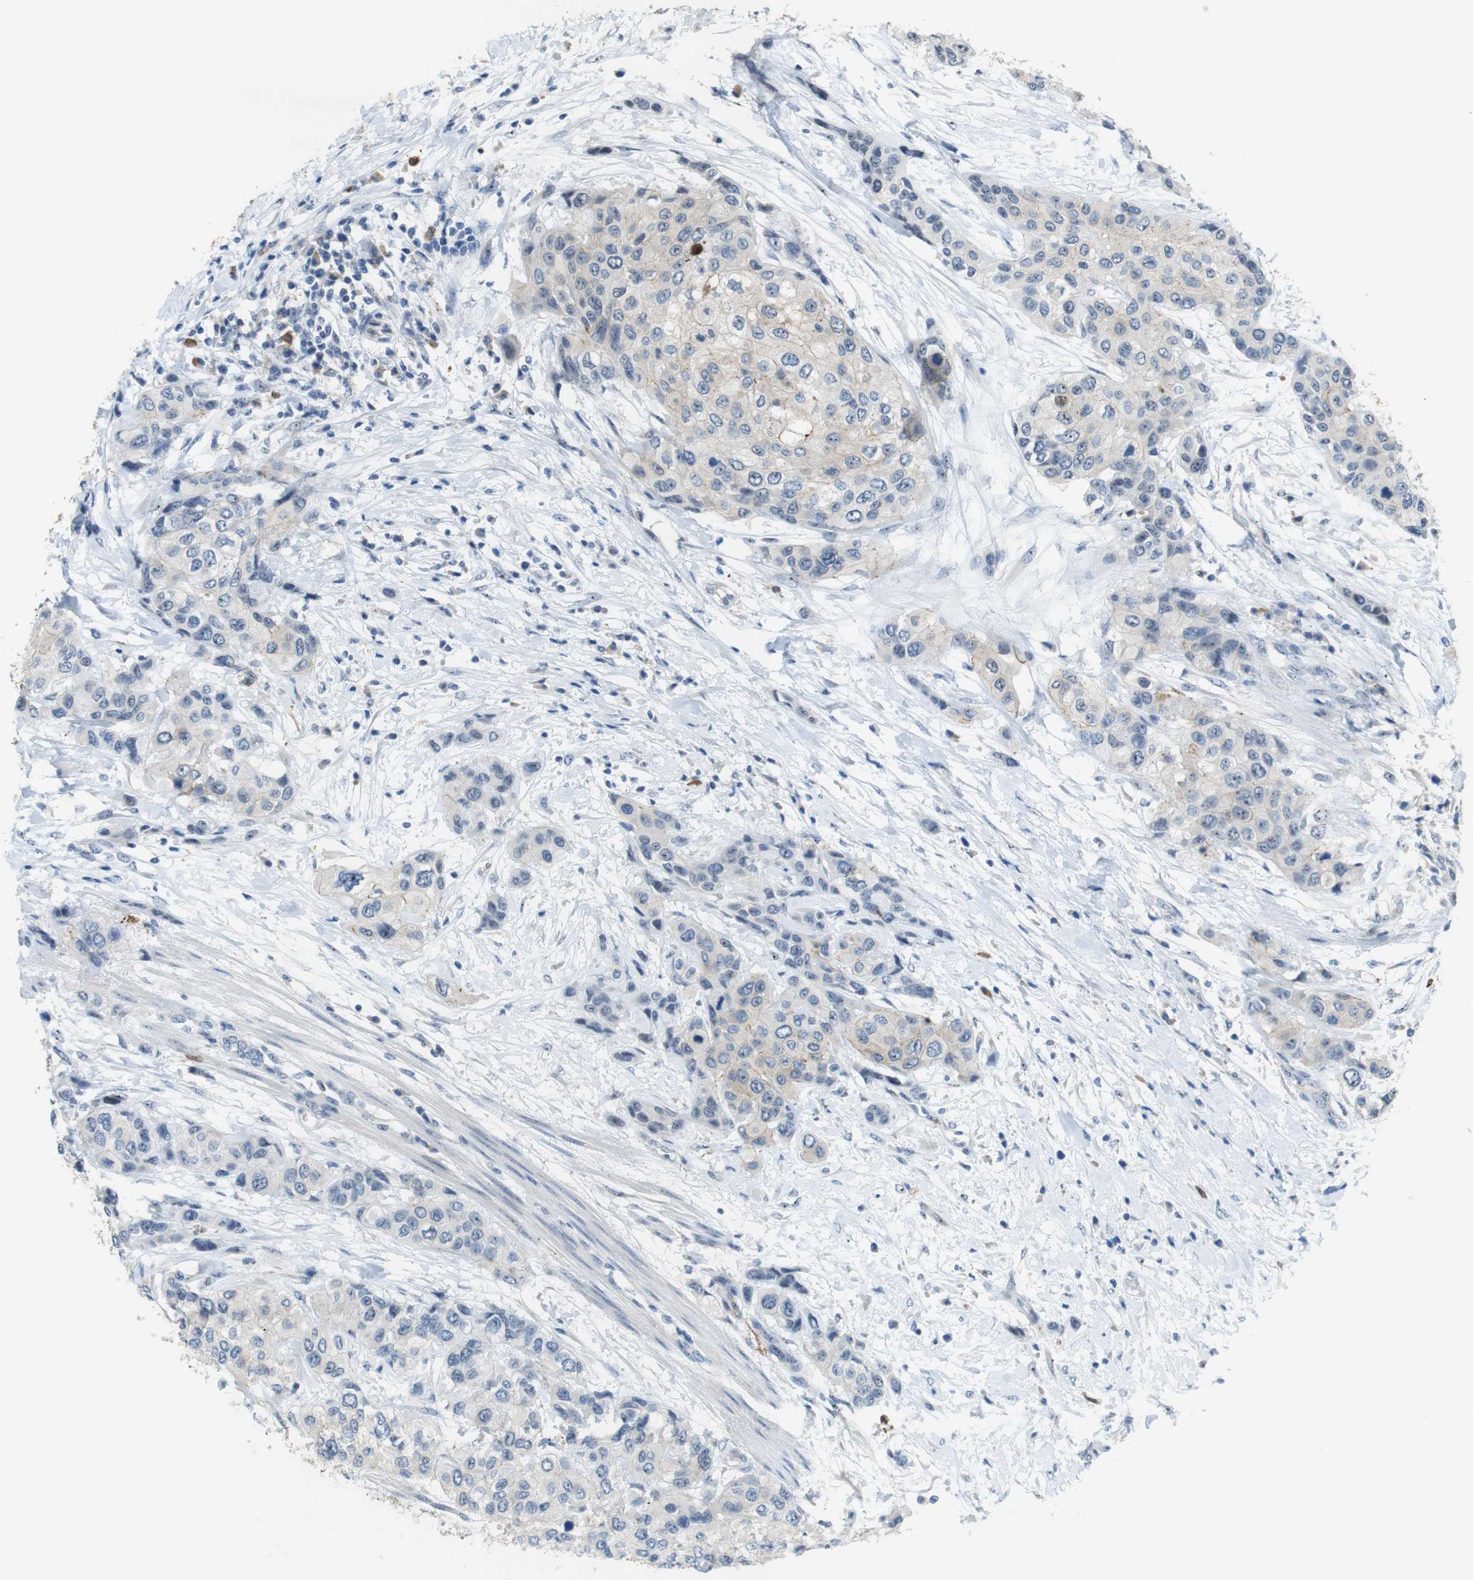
{"staining": {"intensity": "negative", "quantity": "none", "location": "none"}, "tissue": "urothelial cancer", "cell_type": "Tumor cells", "image_type": "cancer", "snomed": [{"axis": "morphology", "description": "Urothelial carcinoma, High grade"}, {"axis": "topography", "description": "Urinary bladder"}], "caption": "Micrograph shows no significant protein expression in tumor cells of high-grade urothelial carcinoma. (DAB immunohistochemistry (IHC), high magnification).", "gene": "TJP3", "patient": {"sex": "female", "age": 56}}